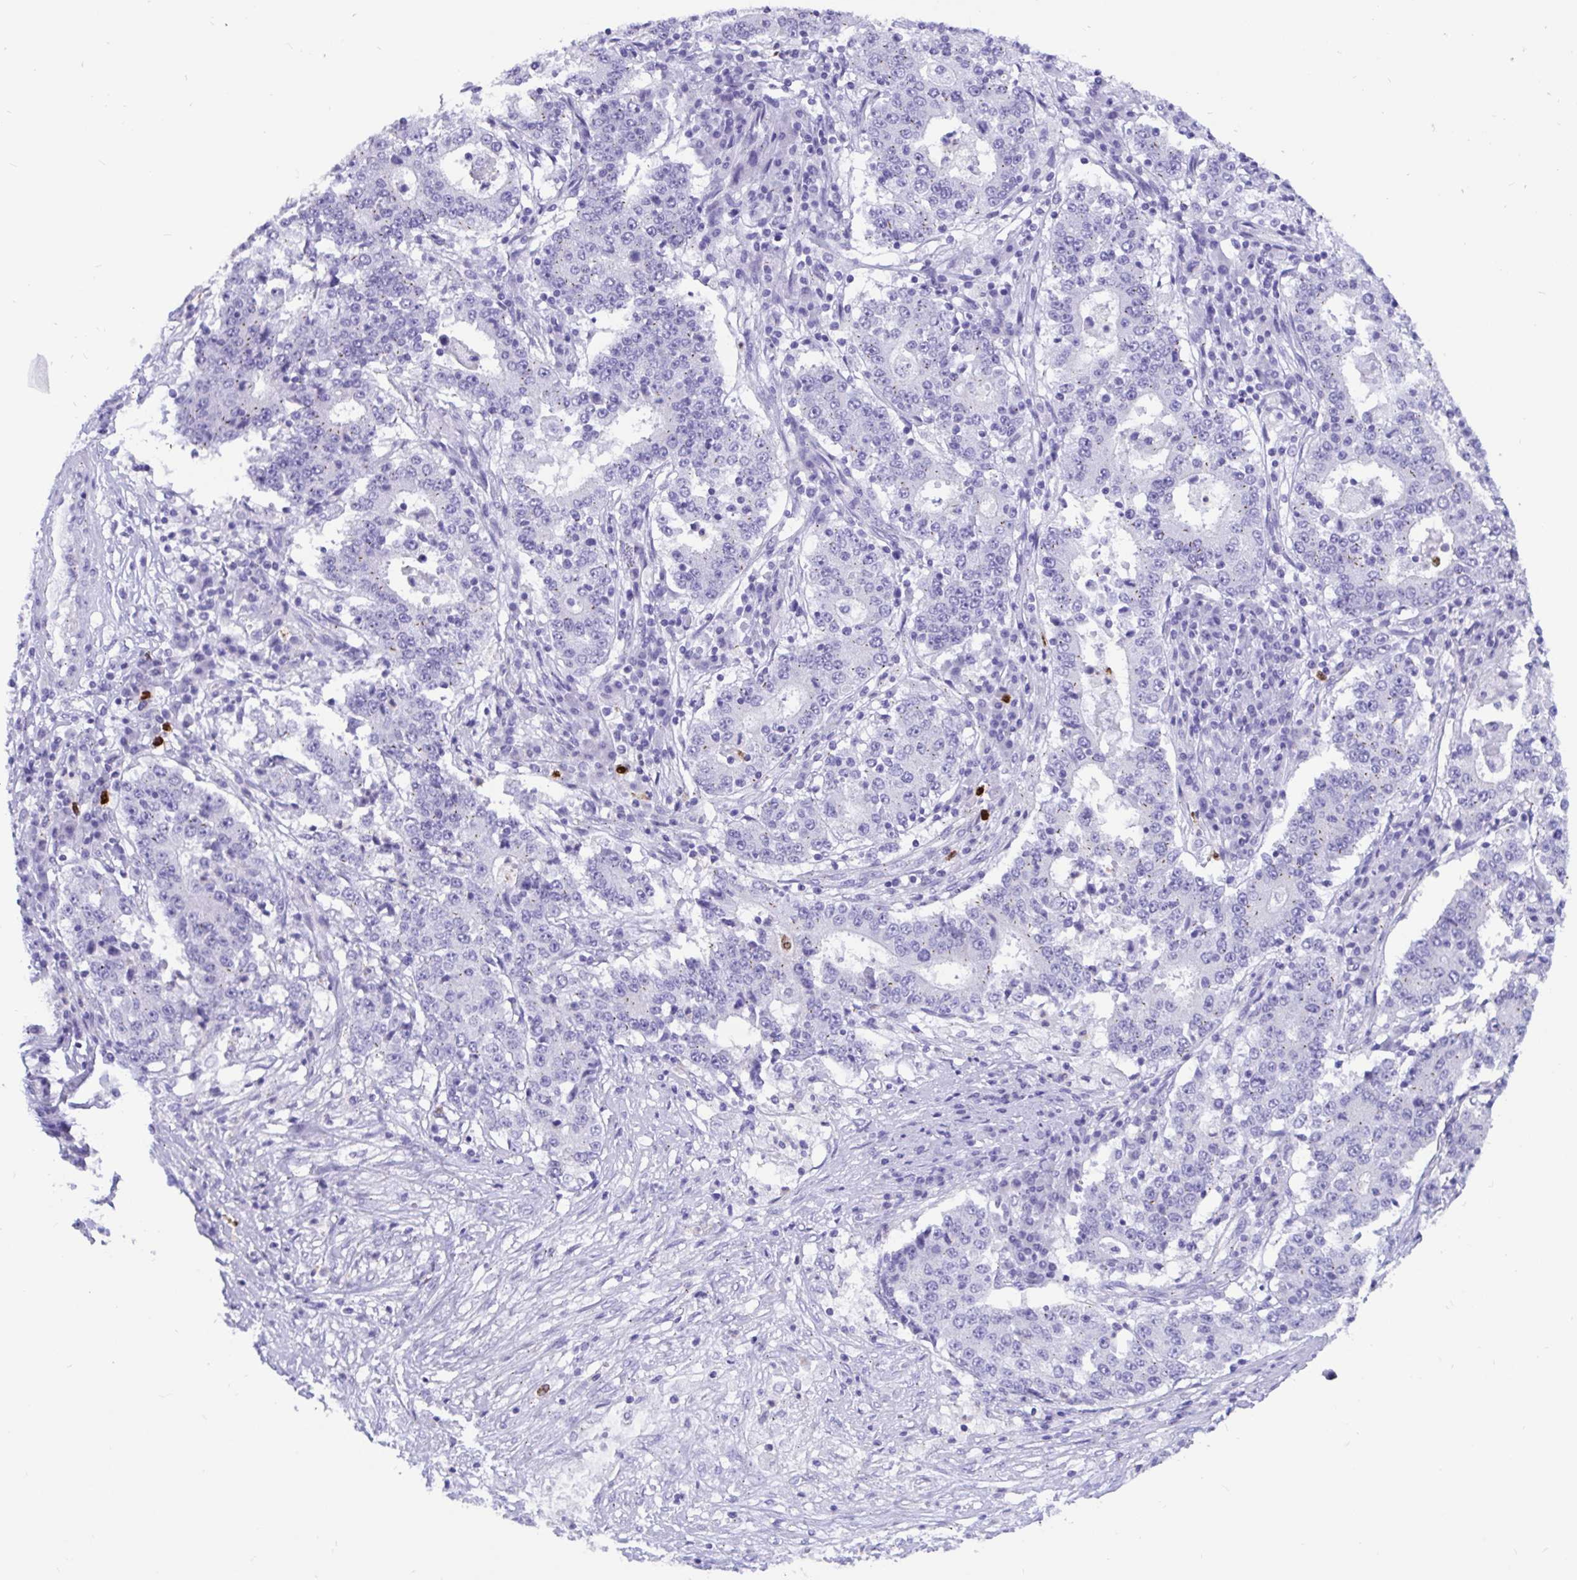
{"staining": {"intensity": "weak", "quantity": "25%-75%", "location": "cytoplasmic/membranous"}, "tissue": "stomach cancer", "cell_type": "Tumor cells", "image_type": "cancer", "snomed": [{"axis": "morphology", "description": "Adenocarcinoma, NOS"}, {"axis": "topography", "description": "Stomach"}], "caption": "Approximately 25%-75% of tumor cells in stomach cancer (adenocarcinoma) exhibit weak cytoplasmic/membranous protein expression as visualized by brown immunohistochemical staining.", "gene": "RNASE3", "patient": {"sex": "male", "age": 59}}